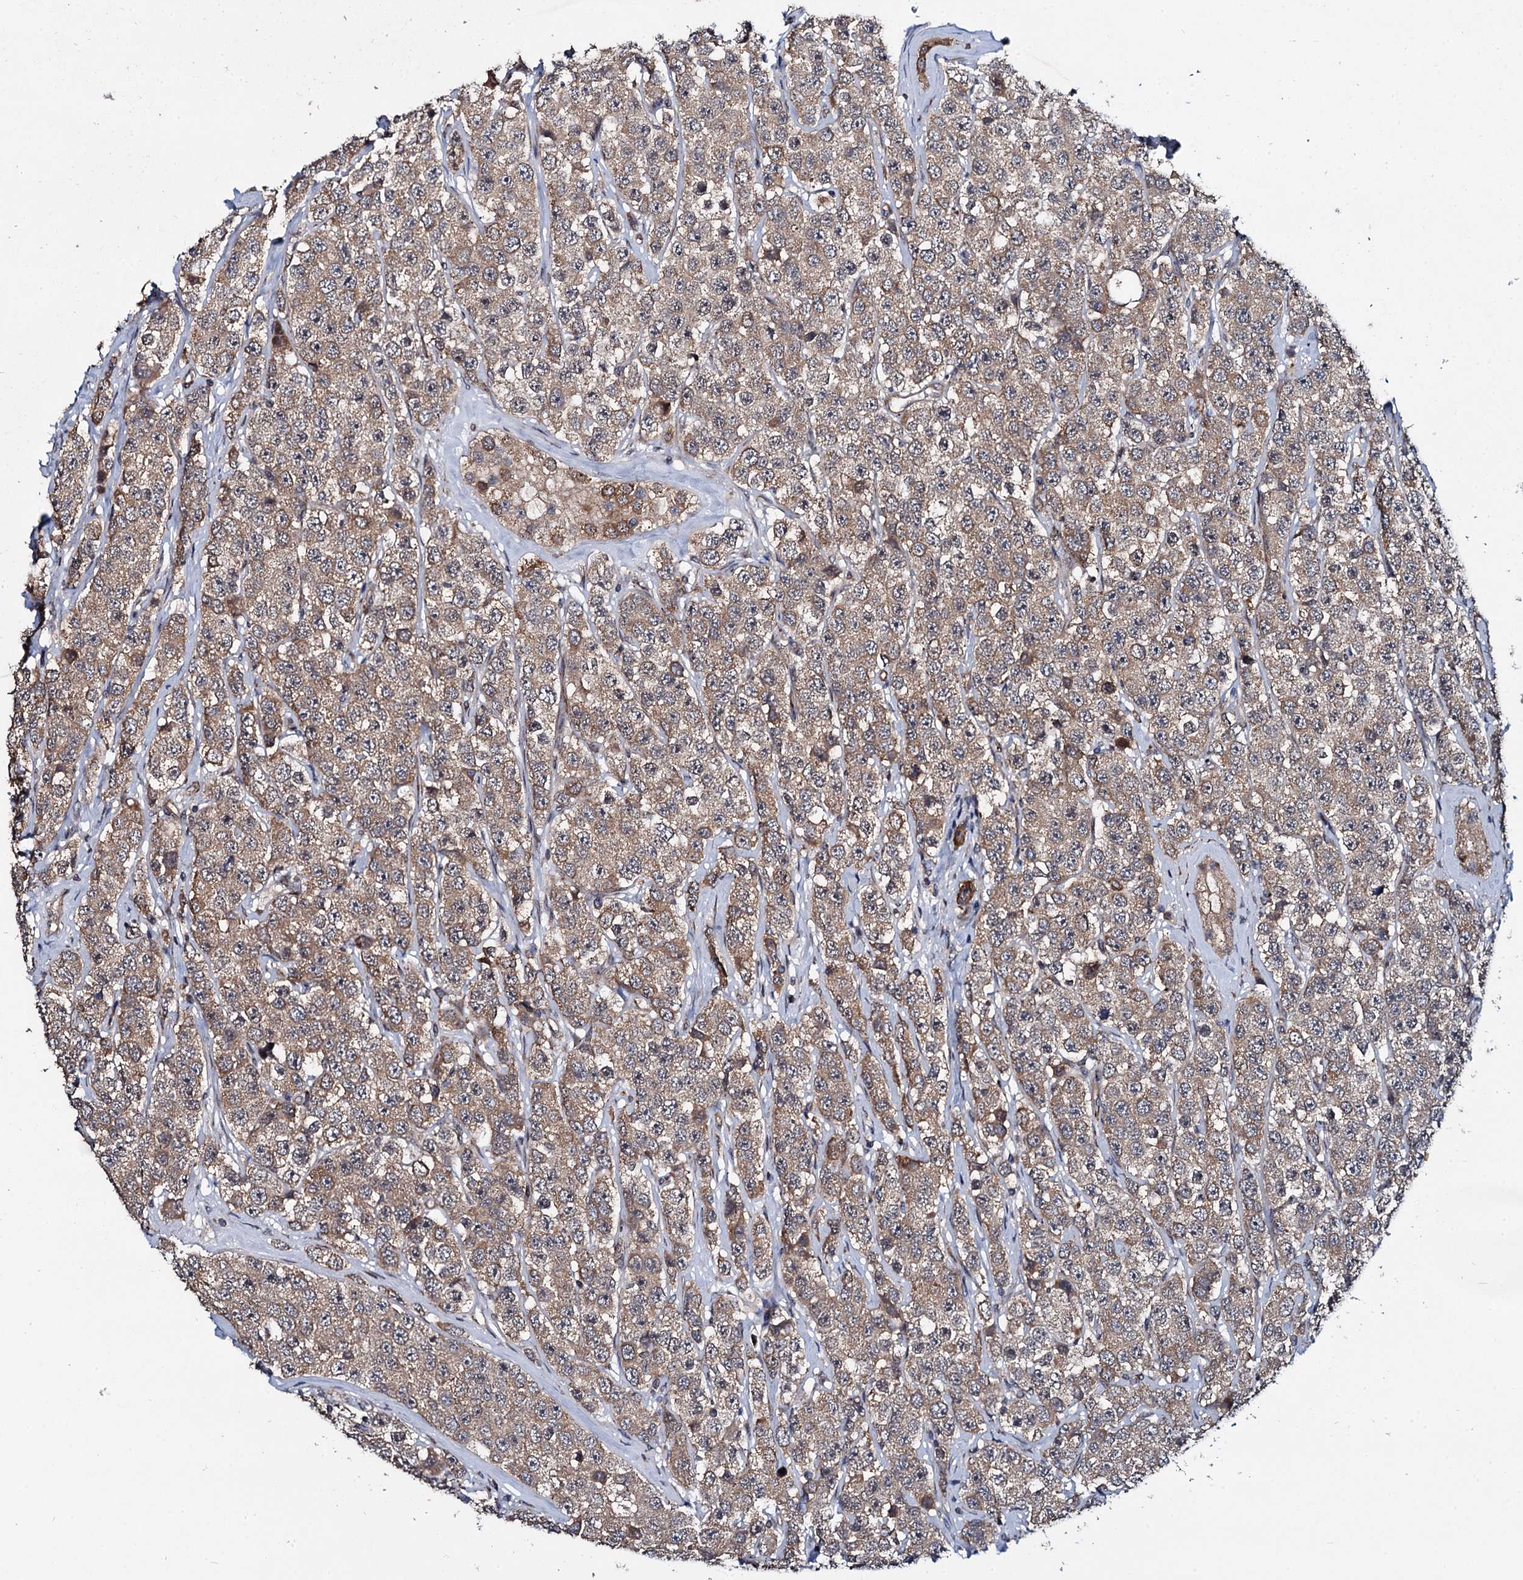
{"staining": {"intensity": "moderate", "quantity": ">75%", "location": "cytoplasmic/membranous"}, "tissue": "testis cancer", "cell_type": "Tumor cells", "image_type": "cancer", "snomed": [{"axis": "morphology", "description": "Seminoma, NOS"}, {"axis": "topography", "description": "Testis"}], "caption": "Immunohistochemical staining of testis seminoma exhibits medium levels of moderate cytoplasmic/membranous protein expression in about >75% of tumor cells.", "gene": "ARHGAP42", "patient": {"sex": "male", "age": 28}}